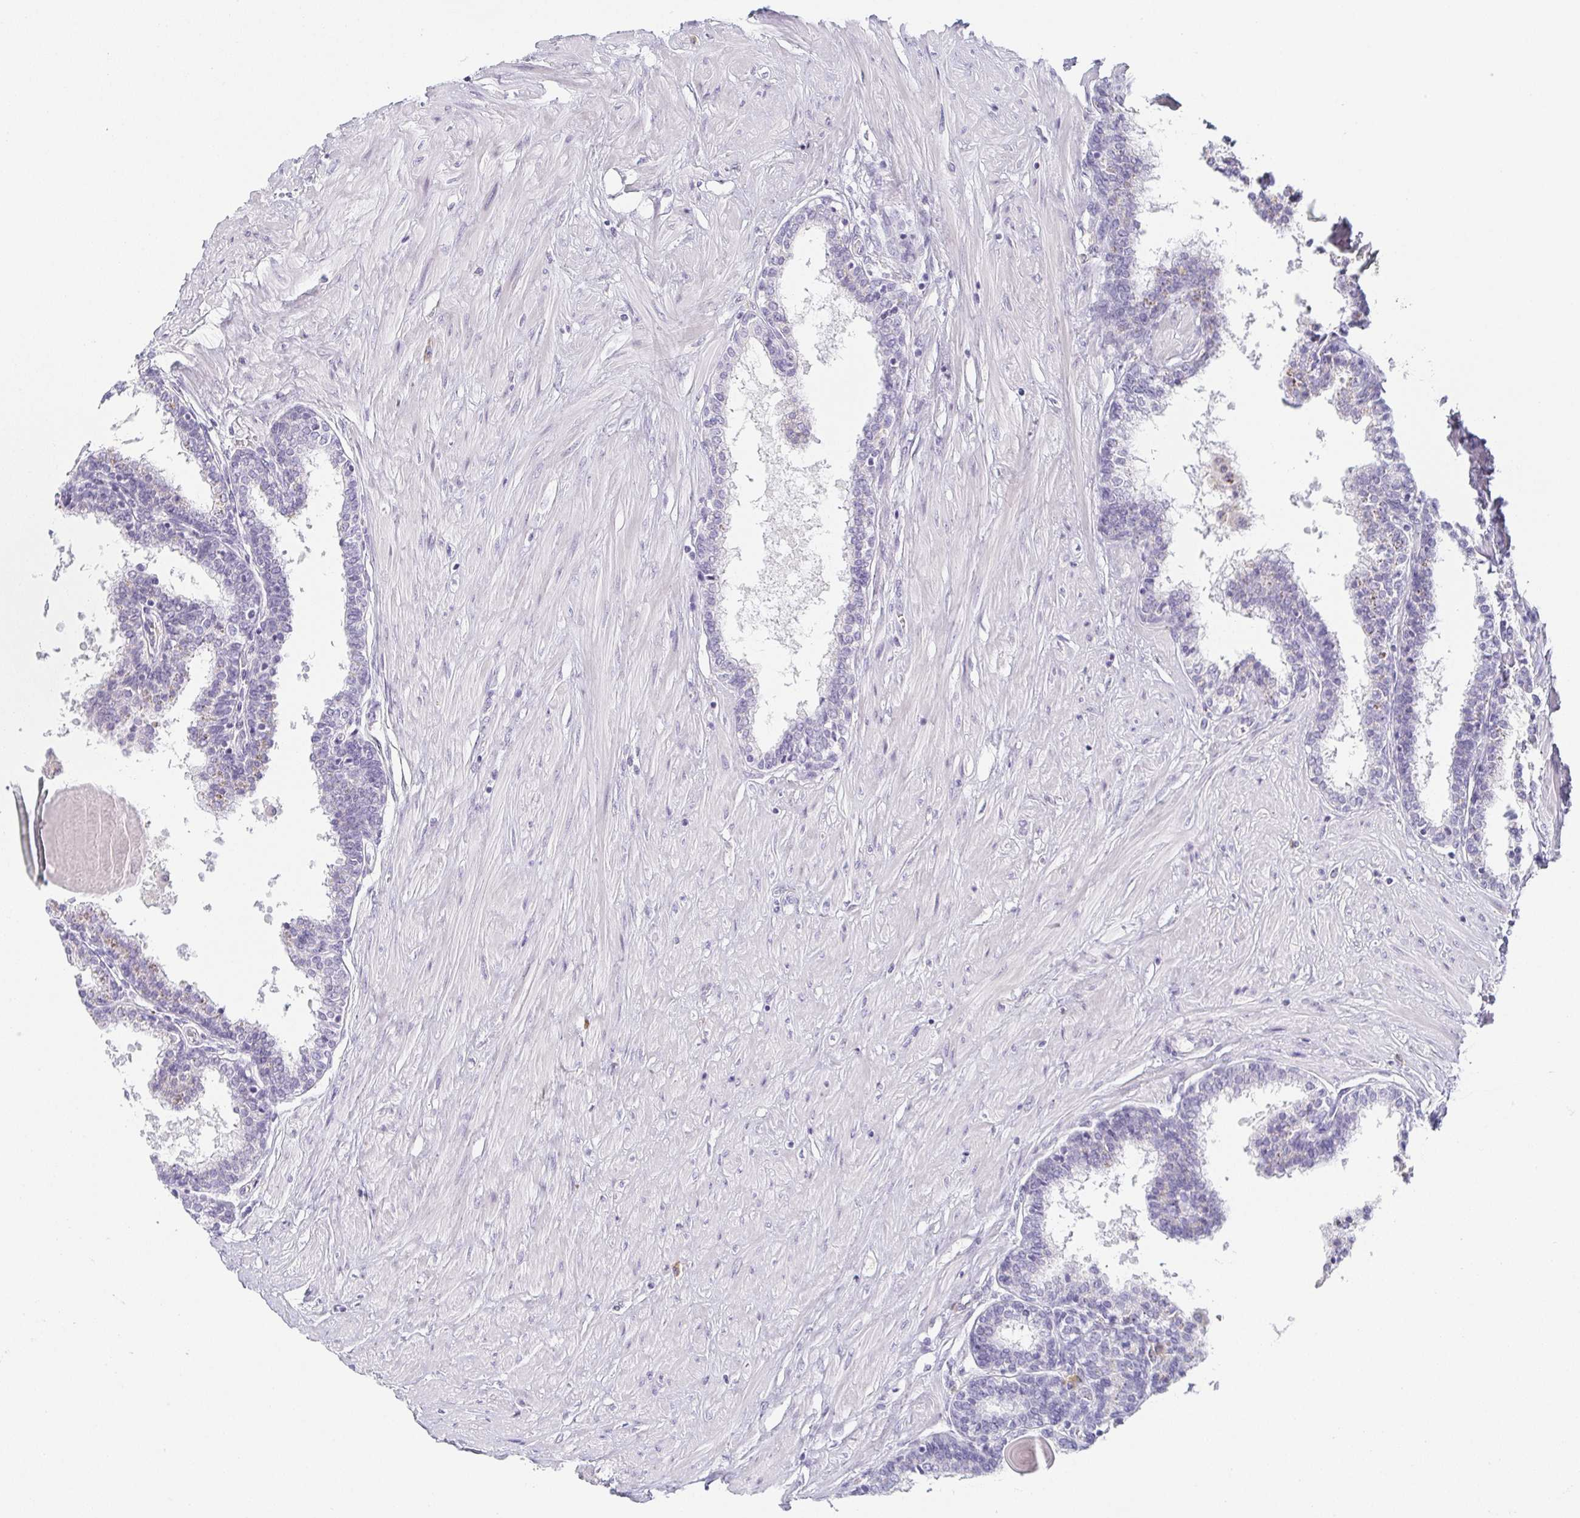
{"staining": {"intensity": "negative", "quantity": "none", "location": "none"}, "tissue": "prostate", "cell_type": "Glandular cells", "image_type": "normal", "snomed": [{"axis": "morphology", "description": "Normal tissue, NOS"}, {"axis": "topography", "description": "Prostate"}], "caption": "Glandular cells show no significant protein positivity in normal prostate. (DAB (3,3'-diaminobenzidine) IHC visualized using brightfield microscopy, high magnification).", "gene": "PRR27", "patient": {"sex": "male", "age": 55}}